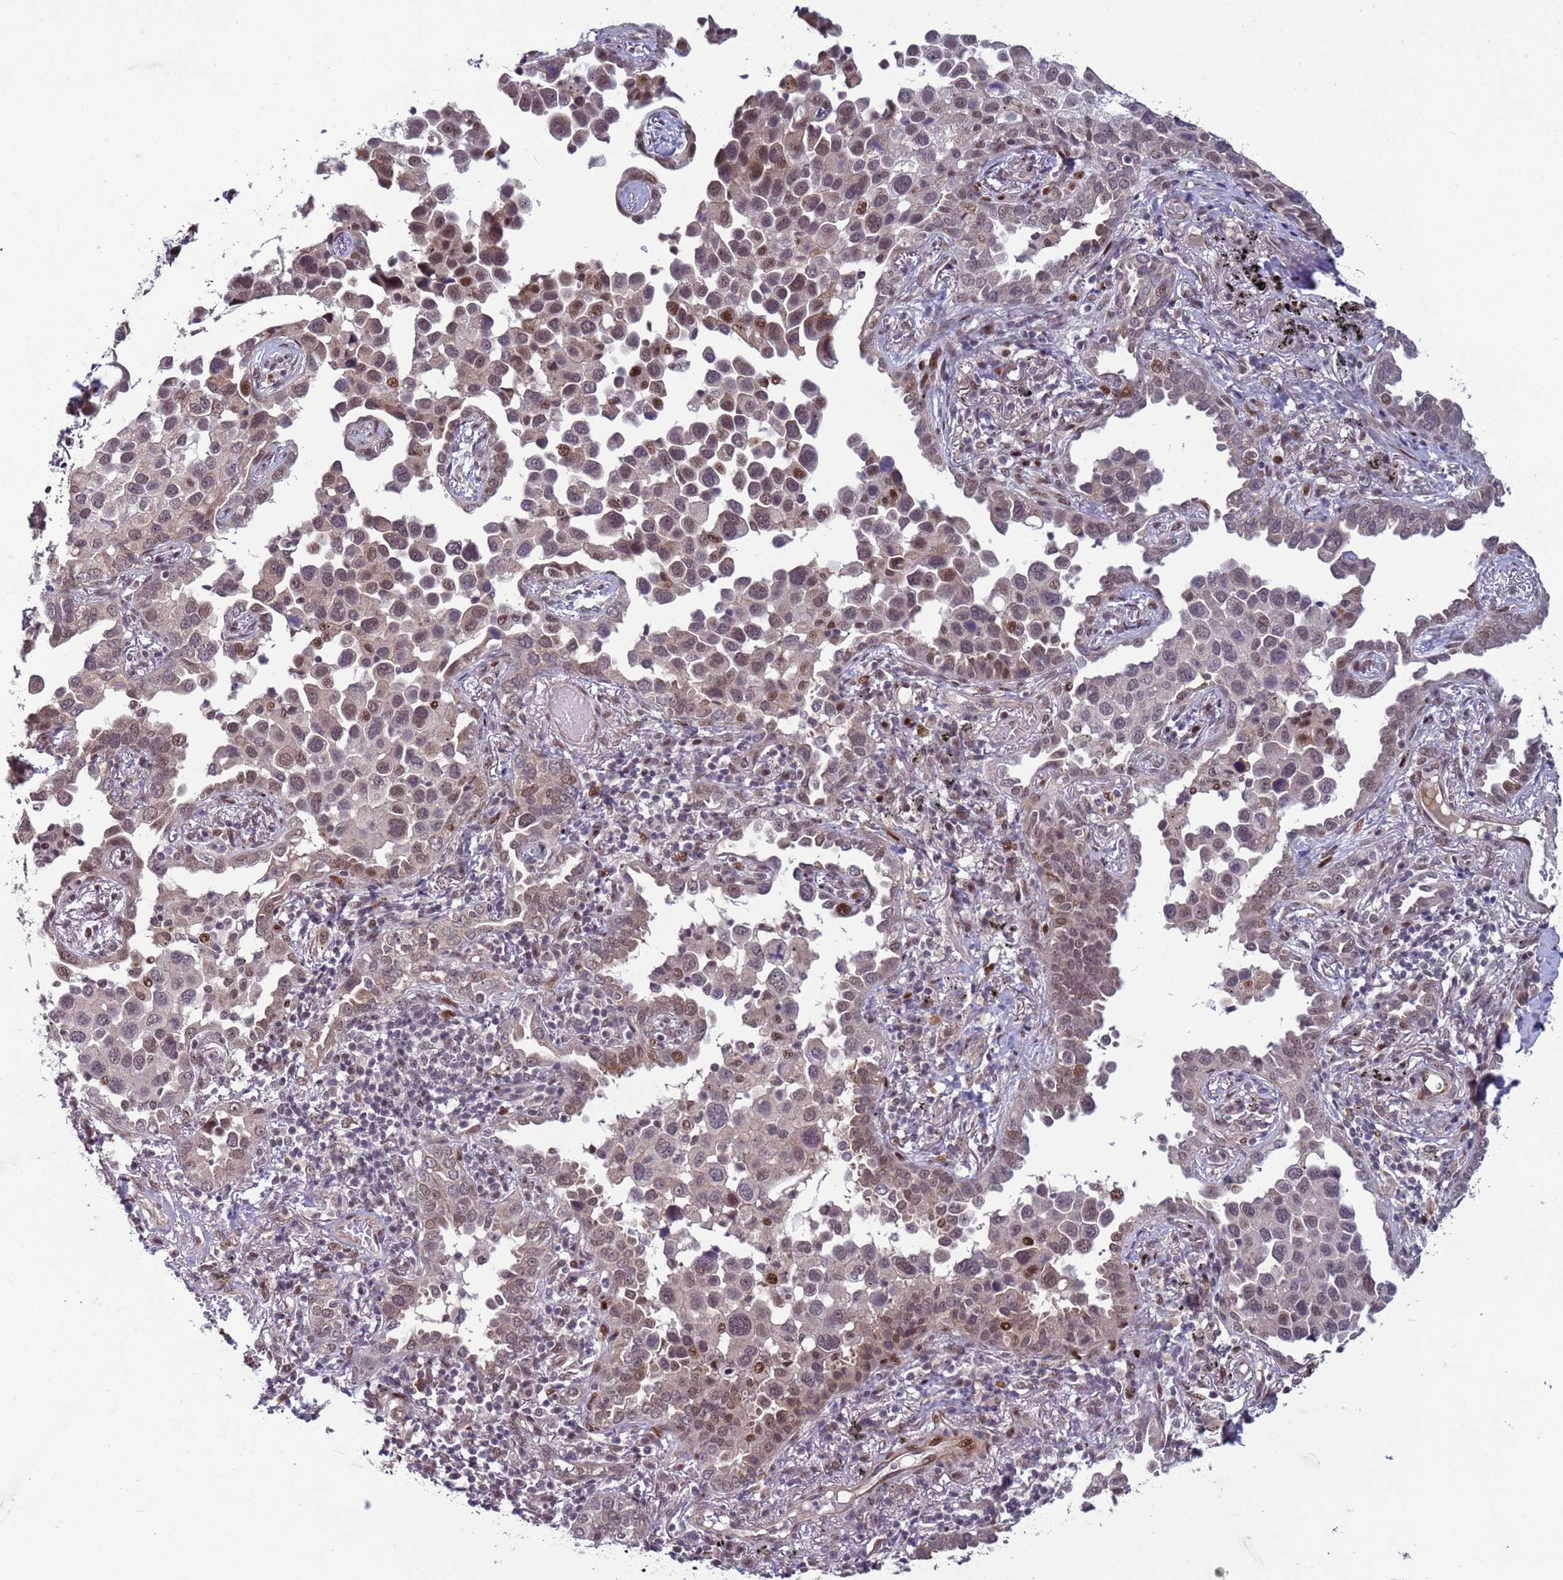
{"staining": {"intensity": "moderate", "quantity": "25%-75%", "location": "nuclear"}, "tissue": "lung cancer", "cell_type": "Tumor cells", "image_type": "cancer", "snomed": [{"axis": "morphology", "description": "Adenocarcinoma, NOS"}, {"axis": "topography", "description": "Lung"}], "caption": "Adenocarcinoma (lung) tissue exhibits moderate nuclear positivity in about 25%-75% of tumor cells, visualized by immunohistochemistry. Nuclei are stained in blue.", "gene": "SHC3", "patient": {"sex": "male", "age": 67}}